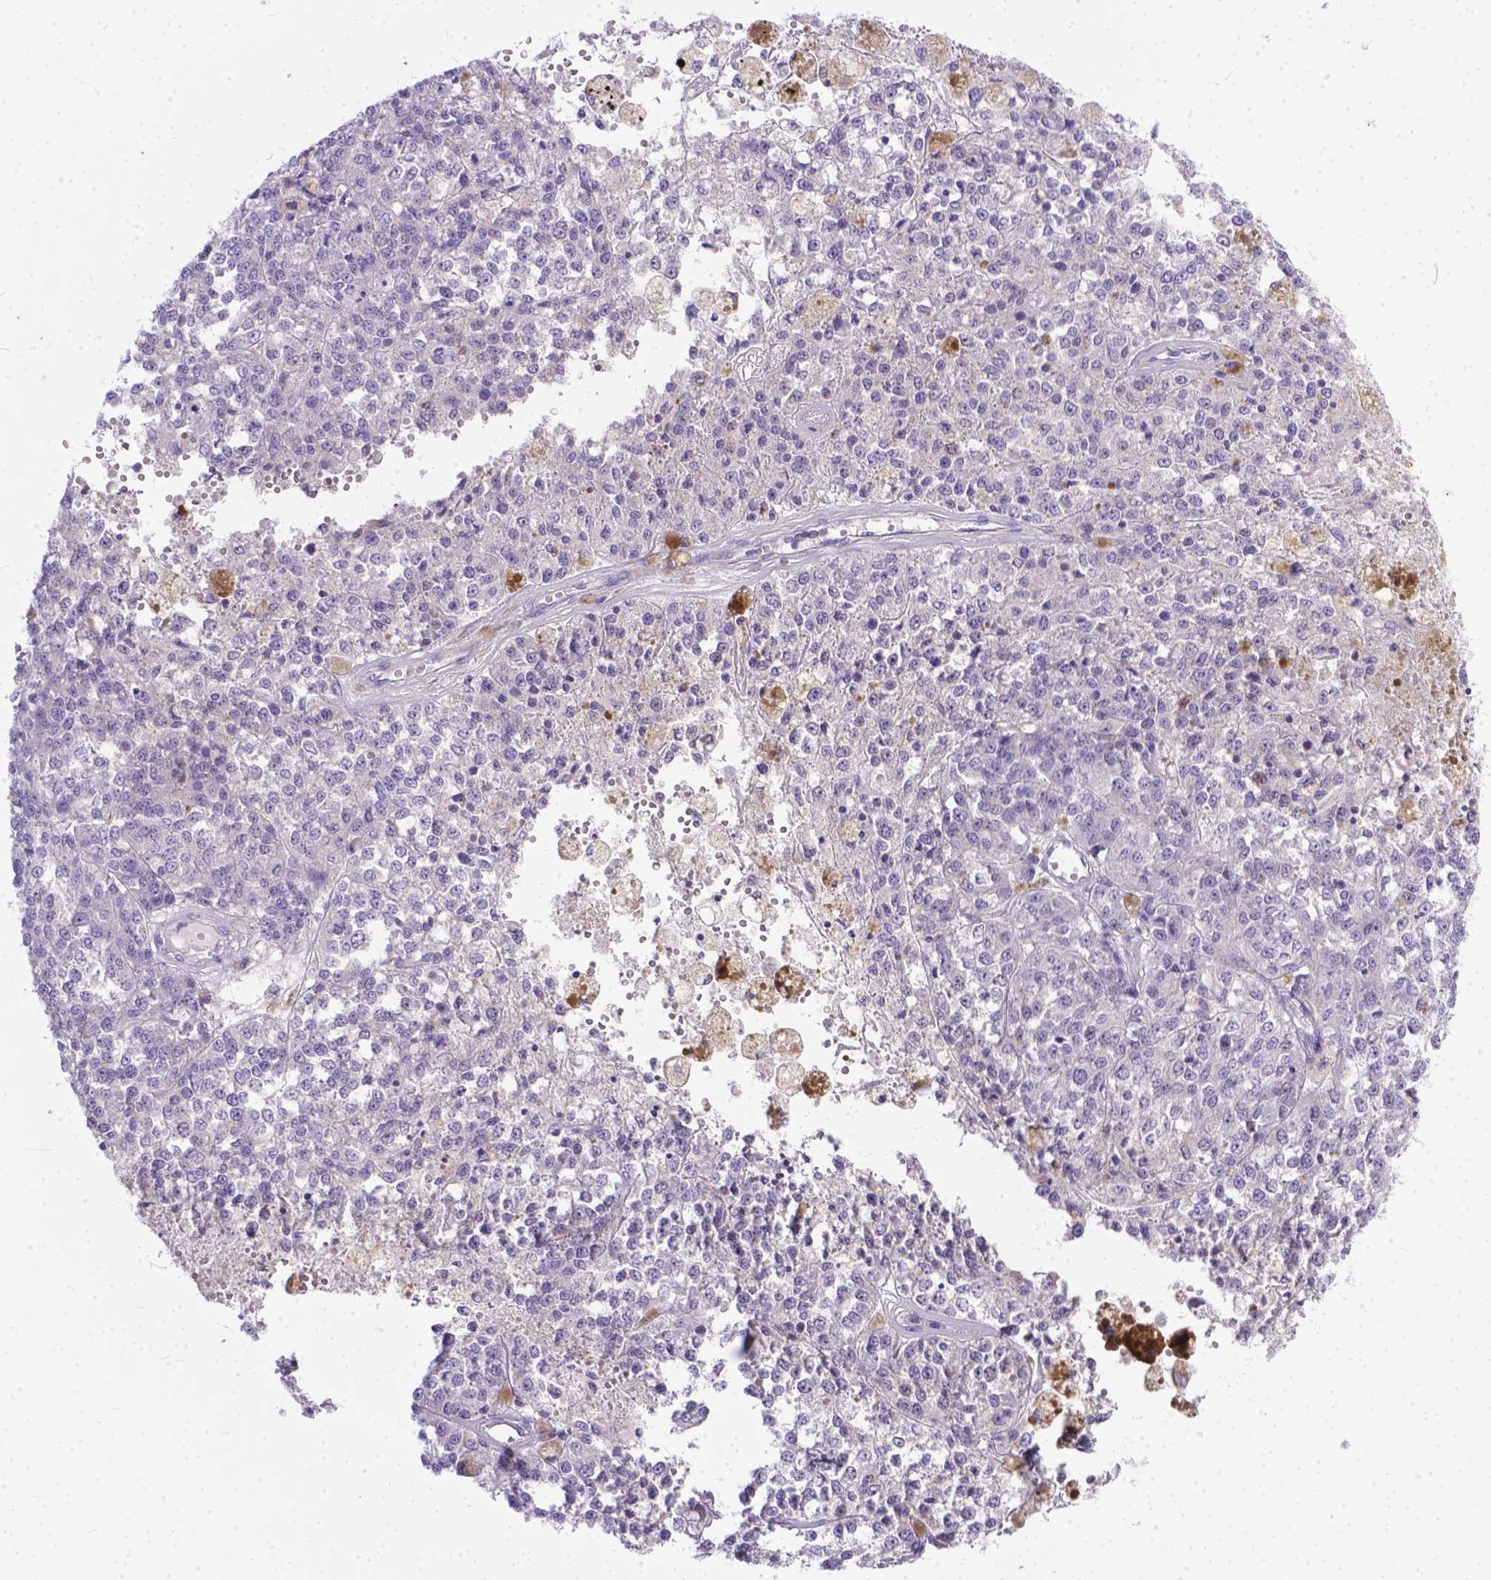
{"staining": {"intensity": "negative", "quantity": "none", "location": "none"}, "tissue": "melanoma", "cell_type": "Tumor cells", "image_type": "cancer", "snomed": [{"axis": "morphology", "description": "Malignant melanoma, Metastatic site"}, {"axis": "topography", "description": "Lymph node"}], "caption": "This is an immunohistochemistry histopathology image of malignant melanoma (metastatic site). There is no expression in tumor cells.", "gene": "TTLL6", "patient": {"sex": "female", "age": 64}}